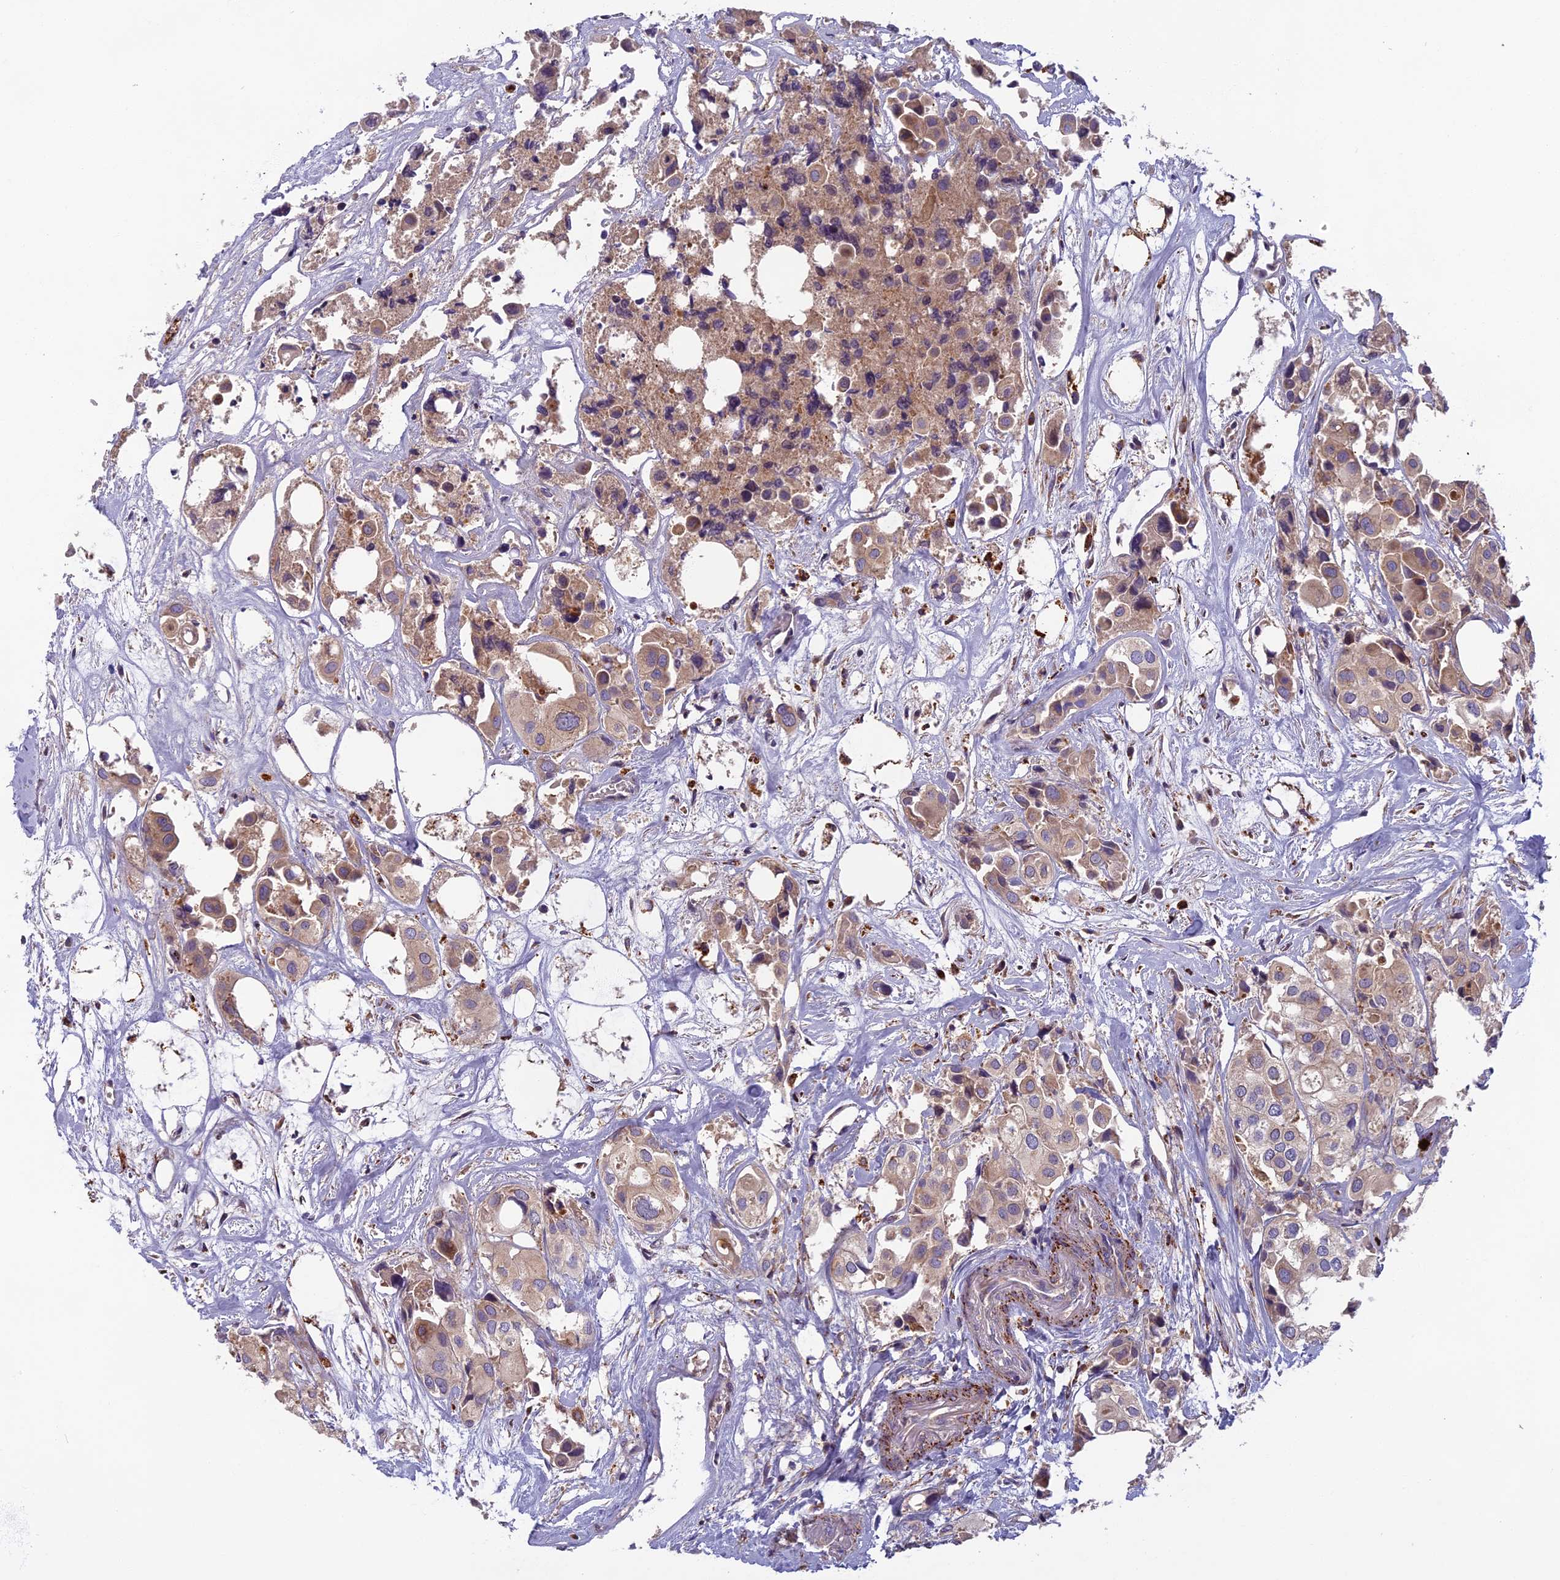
{"staining": {"intensity": "moderate", "quantity": "25%-75%", "location": "cytoplasmic/membranous"}, "tissue": "urothelial cancer", "cell_type": "Tumor cells", "image_type": "cancer", "snomed": [{"axis": "morphology", "description": "Urothelial carcinoma, High grade"}, {"axis": "topography", "description": "Urinary bladder"}], "caption": "Protein expression analysis of human urothelial carcinoma (high-grade) reveals moderate cytoplasmic/membranous staining in approximately 25%-75% of tumor cells. Using DAB (3,3'-diaminobenzidine) (brown) and hematoxylin (blue) stains, captured at high magnification using brightfield microscopy.", "gene": "SEMA7A", "patient": {"sex": "male", "age": 64}}